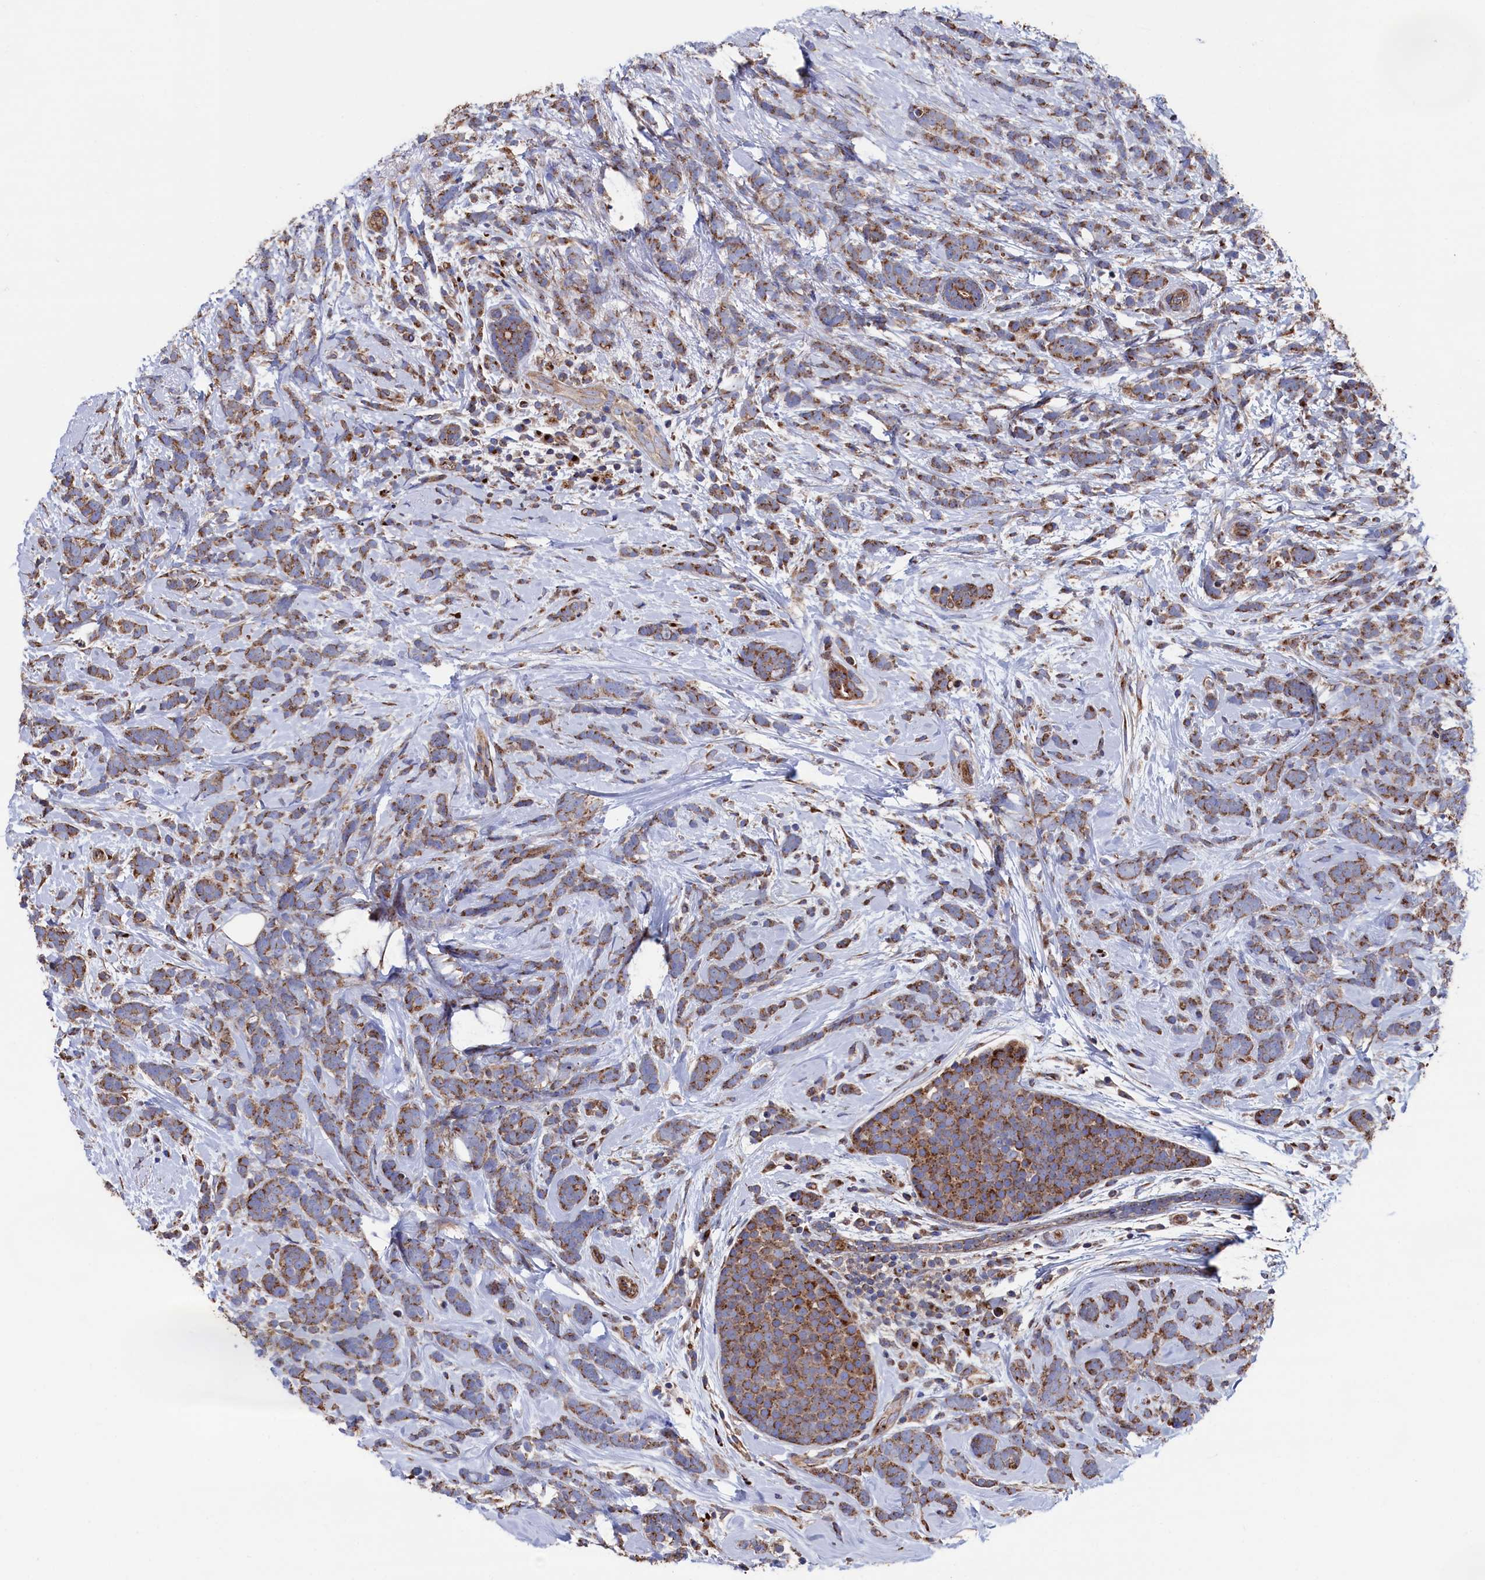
{"staining": {"intensity": "moderate", "quantity": ">75%", "location": "cytoplasmic/membranous"}, "tissue": "breast cancer", "cell_type": "Tumor cells", "image_type": "cancer", "snomed": [{"axis": "morphology", "description": "Lobular carcinoma"}, {"axis": "topography", "description": "Breast"}], "caption": "The immunohistochemical stain labels moderate cytoplasmic/membranous expression in tumor cells of breast cancer (lobular carcinoma) tissue. (Brightfield microscopy of DAB IHC at high magnification).", "gene": "PRRC1", "patient": {"sex": "female", "age": 58}}